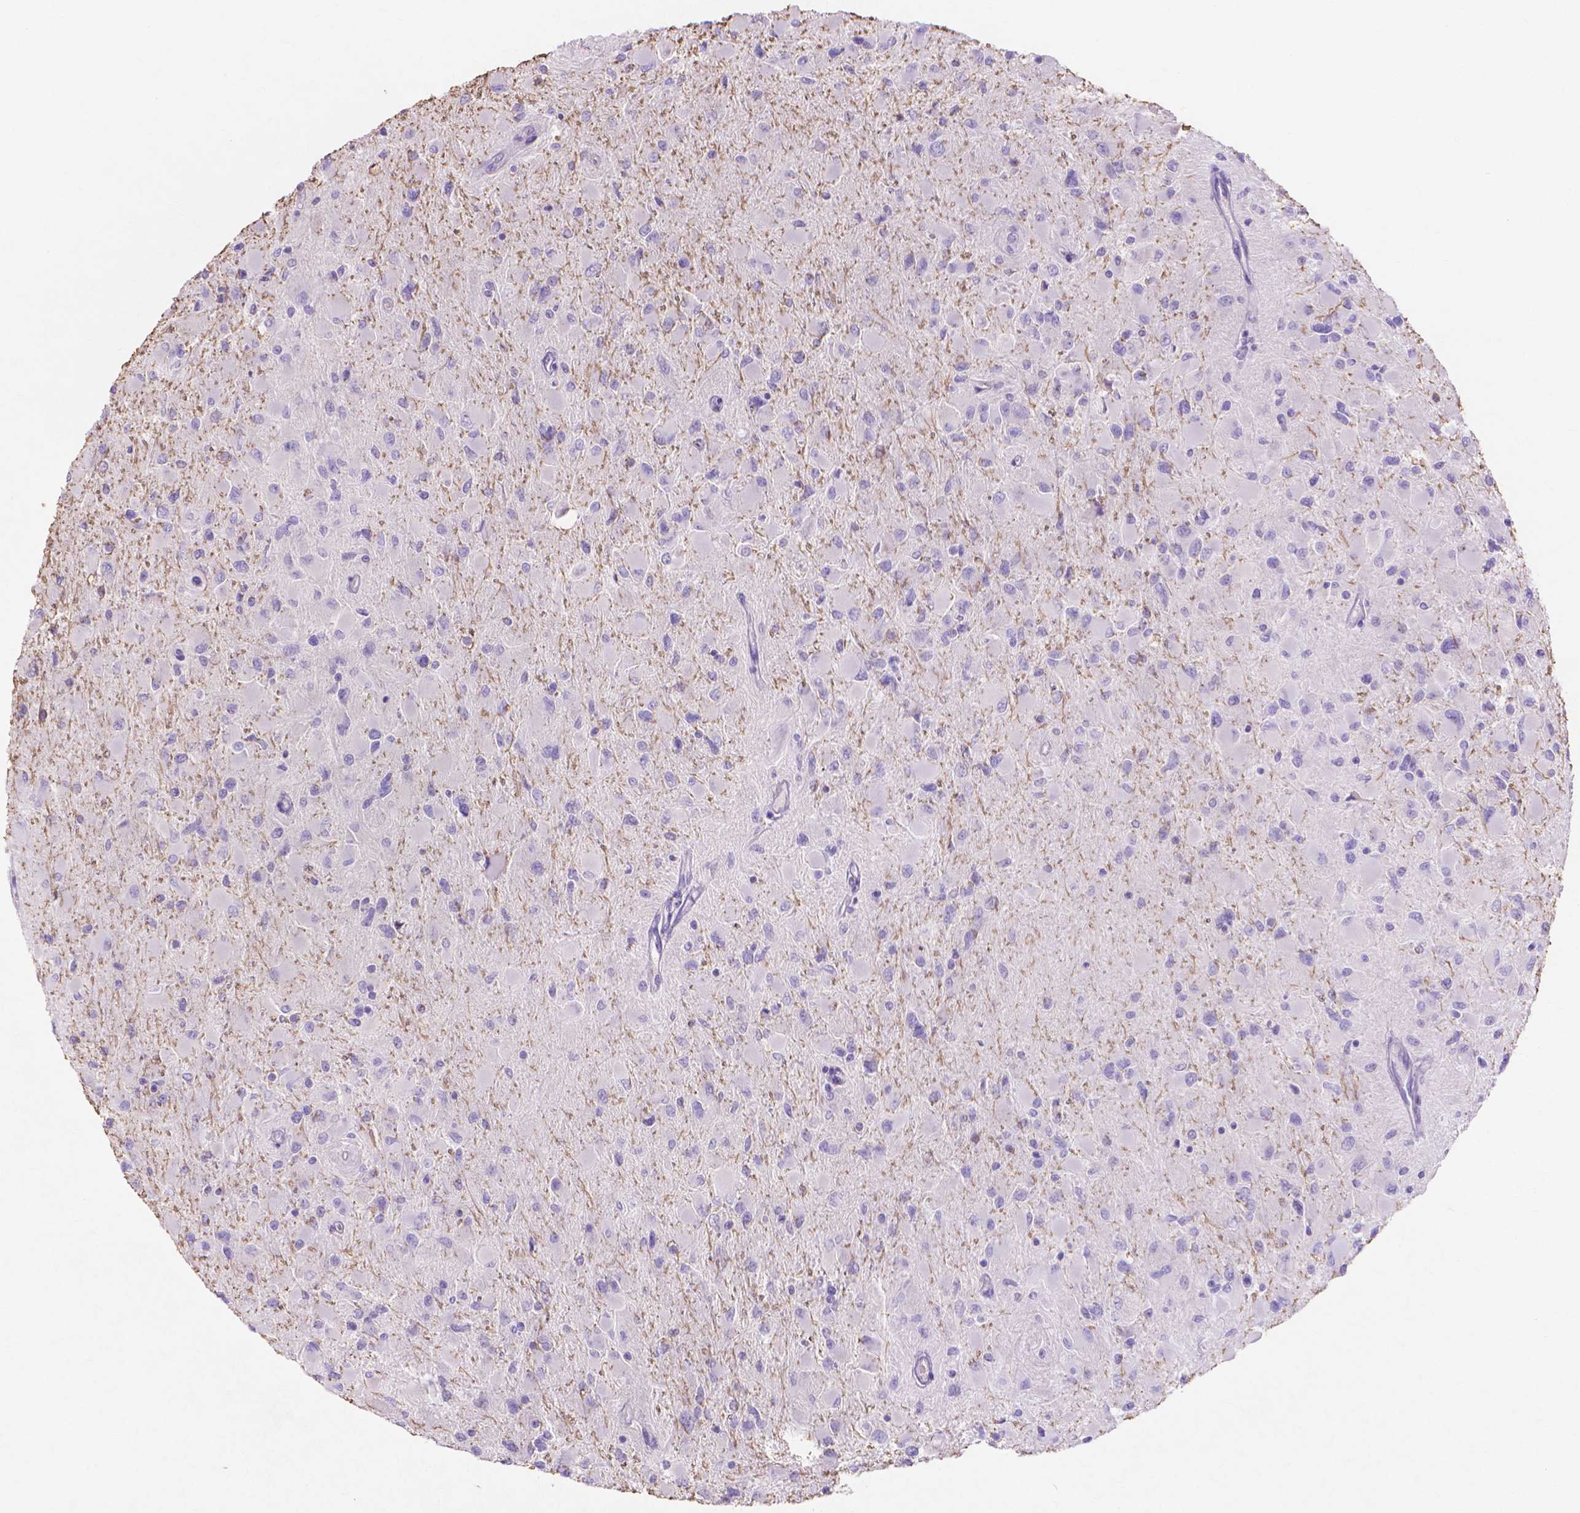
{"staining": {"intensity": "negative", "quantity": "none", "location": "none"}, "tissue": "glioma", "cell_type": "Tumor cells", "image_type": "cancer", "snomed": [{"axis": "morphology", "description": "Glioma, malignant, High grade"}, {"axis": "topography", "description": "Cerebral cortex"}], "caption": "This is a photomicrograph of immunohistochemistry staining of glioma, which shows no expression in tumor cells. Brightfield microscopy of immunohistochemistry (IHC) stained with DAB (brown) and hematoxylin (blue), captured at high magnification.", "gene": "MMP11", "patient": {"sex": "female", "age": 36}}